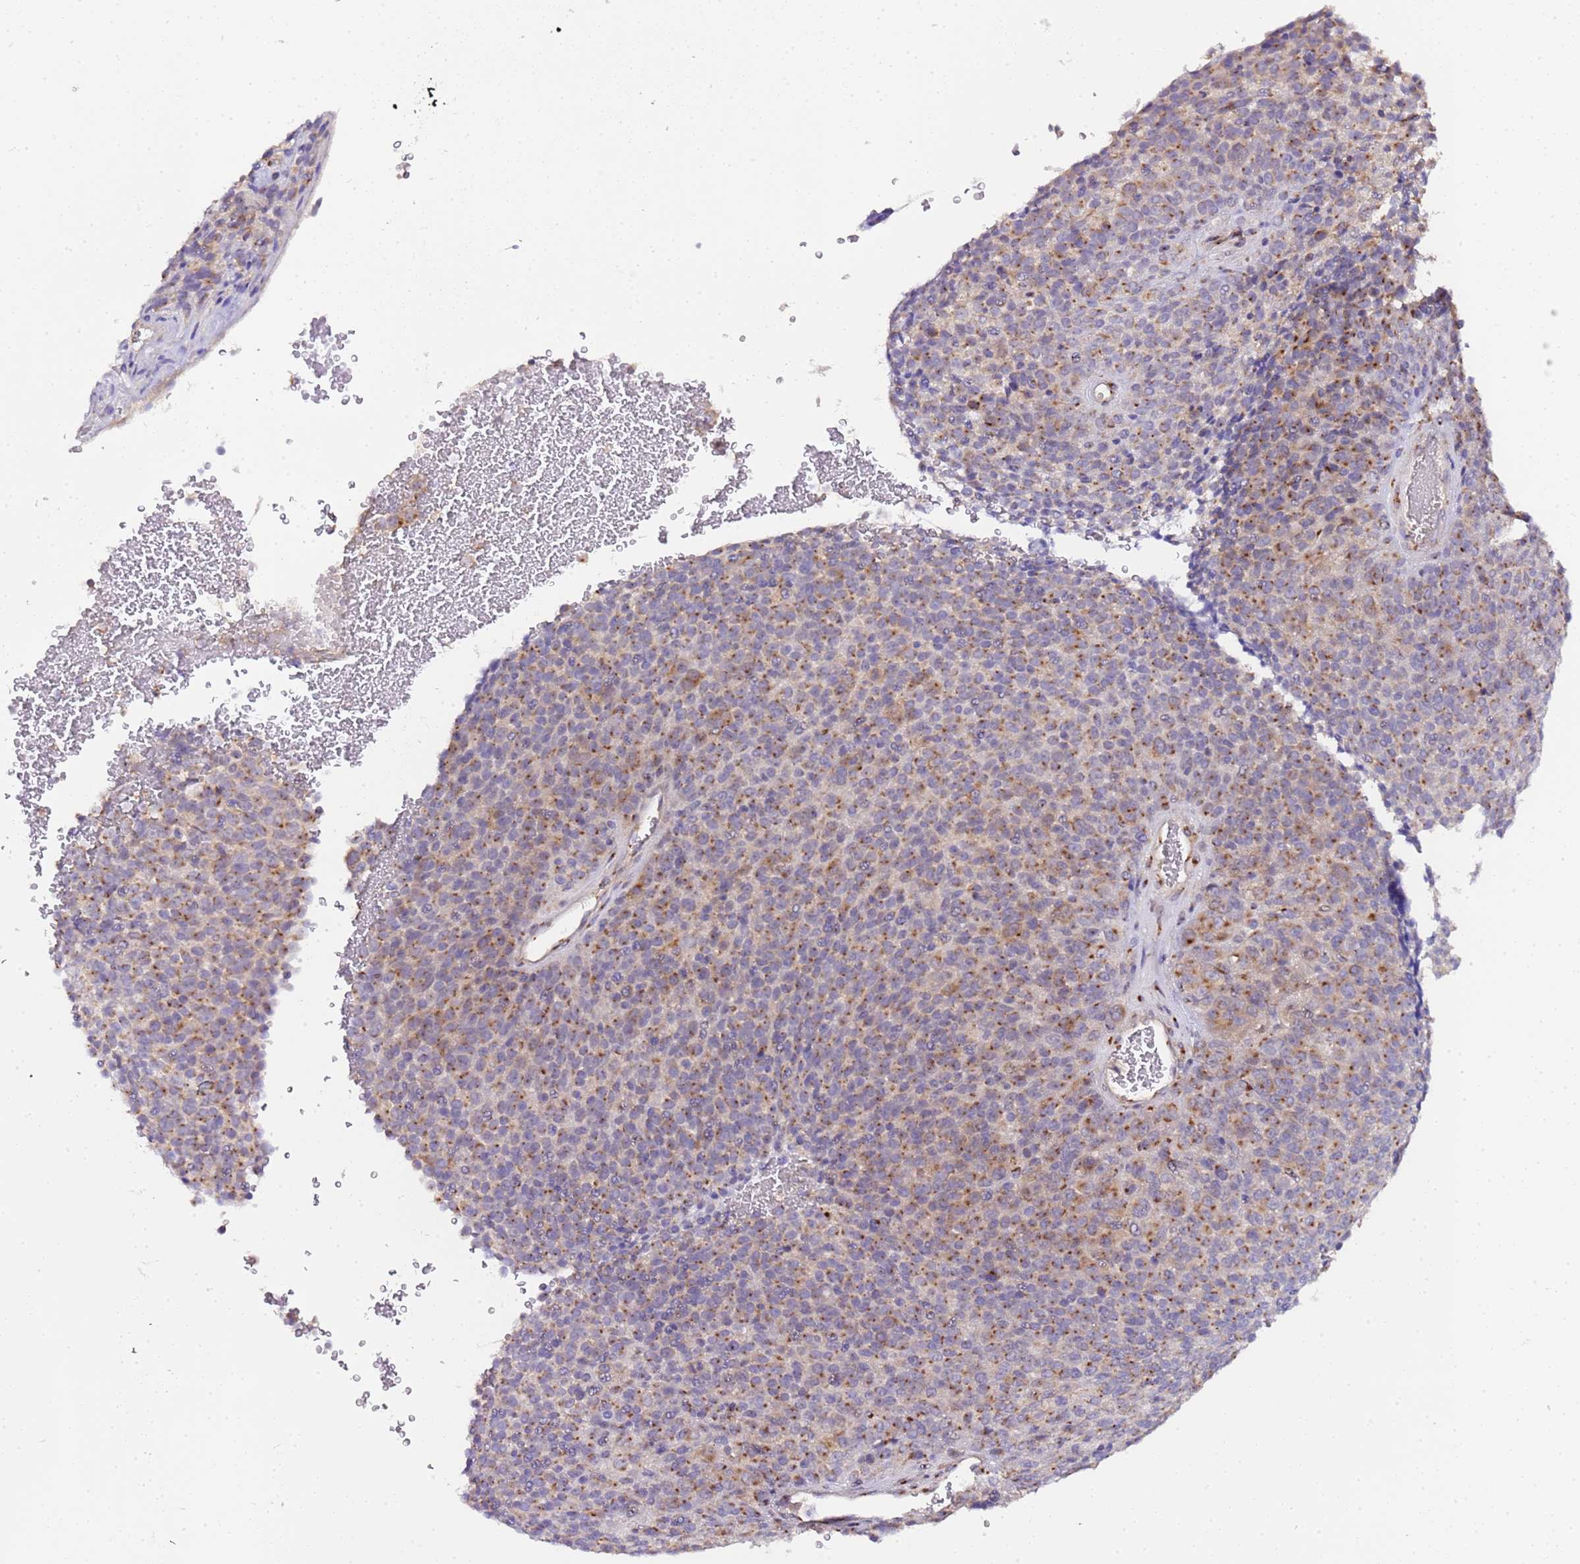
{"staining": {"intensity": "moderate", "quantity": "25%-75%", "location": "cytoplasmic/membranous"}, "tissue": "melanoma", "cell_type": "Tumor cells", "image_type": "cancer", "snomed": [{"axis": "morphology", "description": "Malignant melanoma, Metastatic site"}, {"axis": "topography", "description": "Brain"}], "caption": "Moderate cytoplasmic/membranous protein staining is identified in about 25%-75% of tumor cells in malignant melanoma (metastatic site). The staining is performed using DAB (3,3'-diaminobenzidine) brown chromogen to label protein expression. The nuclei are counter-stained blue using hematoxylin.", "gene": "MRPL49", "patient": {"sex": "female", "age": 56}}